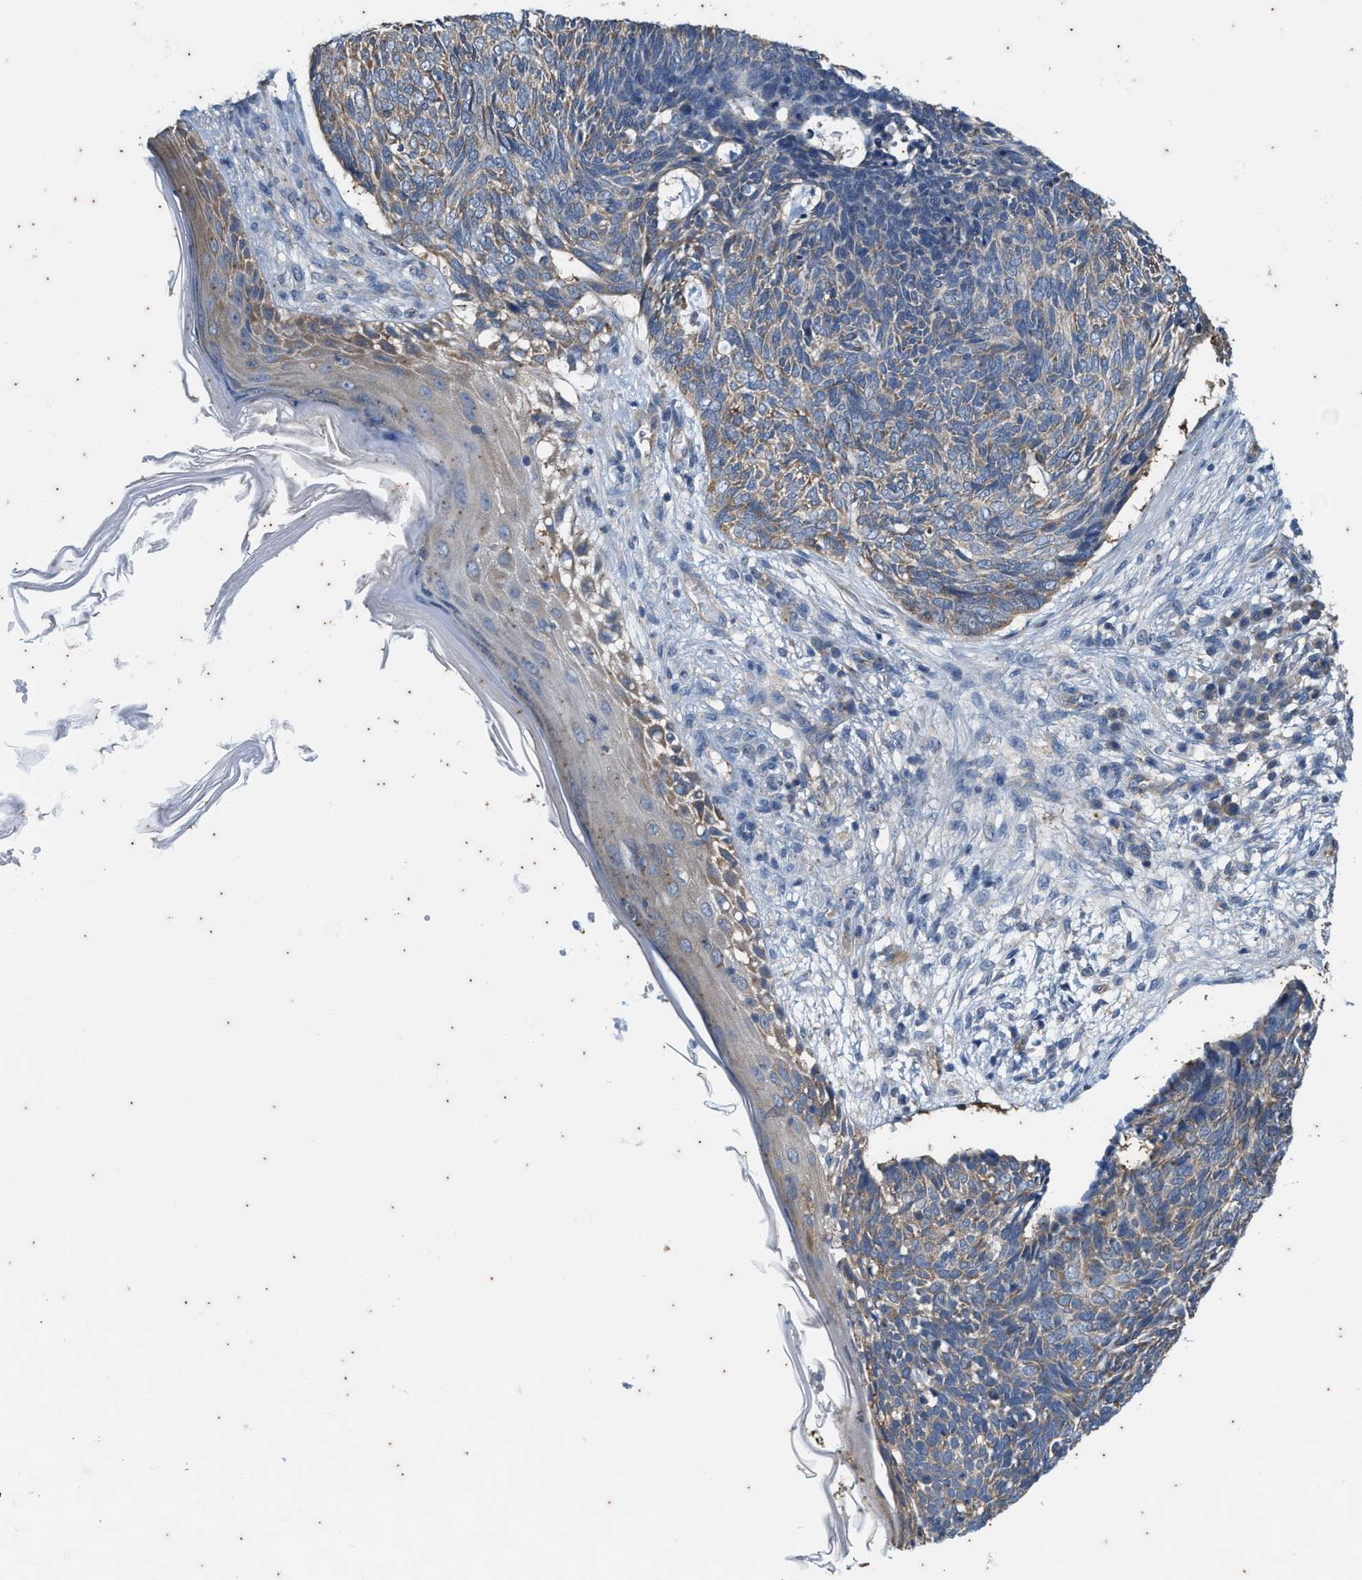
{"staining": {"intensity": "weak", "quantity": "<25%", "location": "cytoplasmic/membranous"}, "tissue": "skin cancer", "cell_type": "Tumor cells", "image_type": "cancer", "snomed": [{"axis": "morphology", "description": "Basal cell carcinoma"}, {"axis": "topography", "description": "Skin"}], "caption": "Immunohistochemical staining of basal cell carcinoma (skin) shows no significant expression in tumor cells.", "gene": "COX19", "patient": {"sex": "female", "age": 84}}